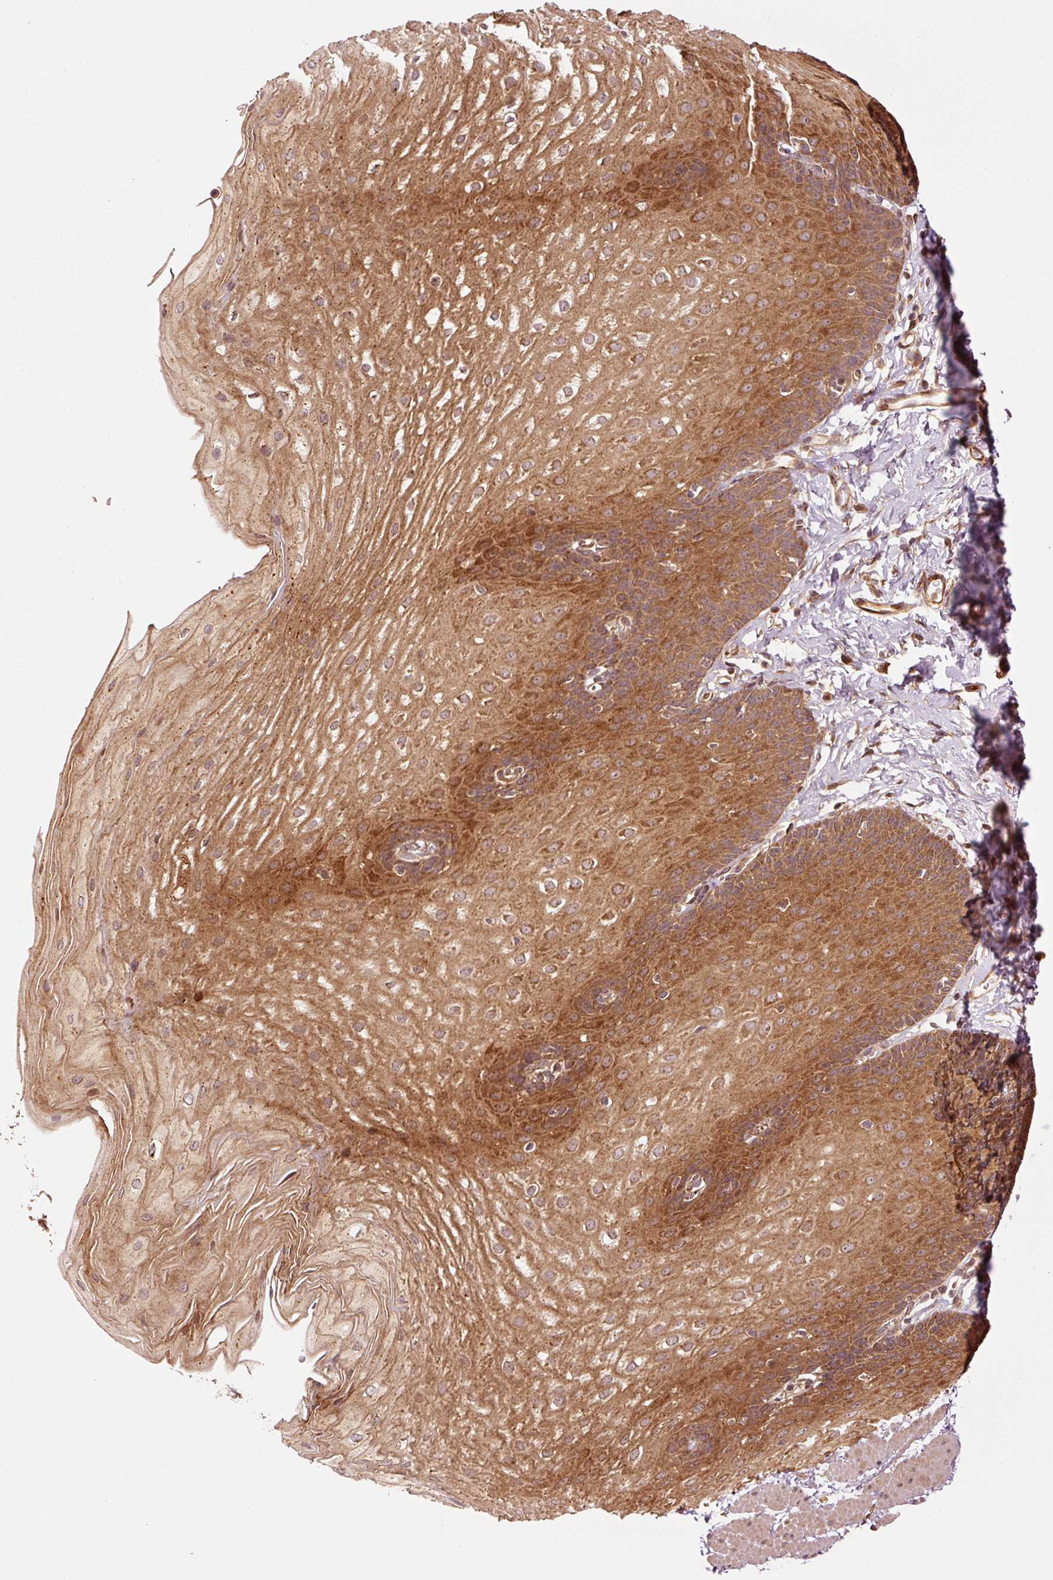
{"staining": {"intensity": "strong", "quantity": ">75%", "location": "cytoplasmic/membranous"}, "tissue": "esophagus", "cell_type": "Squamous epithelial cells", "image_type": "normal", "snomed": [{"axis": "morphology", "description": "Normal tissue, NOS"}, {"axis": "topography", "description": "Esophagus"}], "caption": "Immunohistochemical staining of normal human esophagus reveals >75% levels of strong cytoplasmic/membranous protein expression in about >75% of squamous epithelial cells. The staining was performed using DAB, with brown indicating positive protein expression. Nuclei are stained blue with hematoxylin.", "gene": "OXER1", "patient": {"sex": "male", "age": 70}}